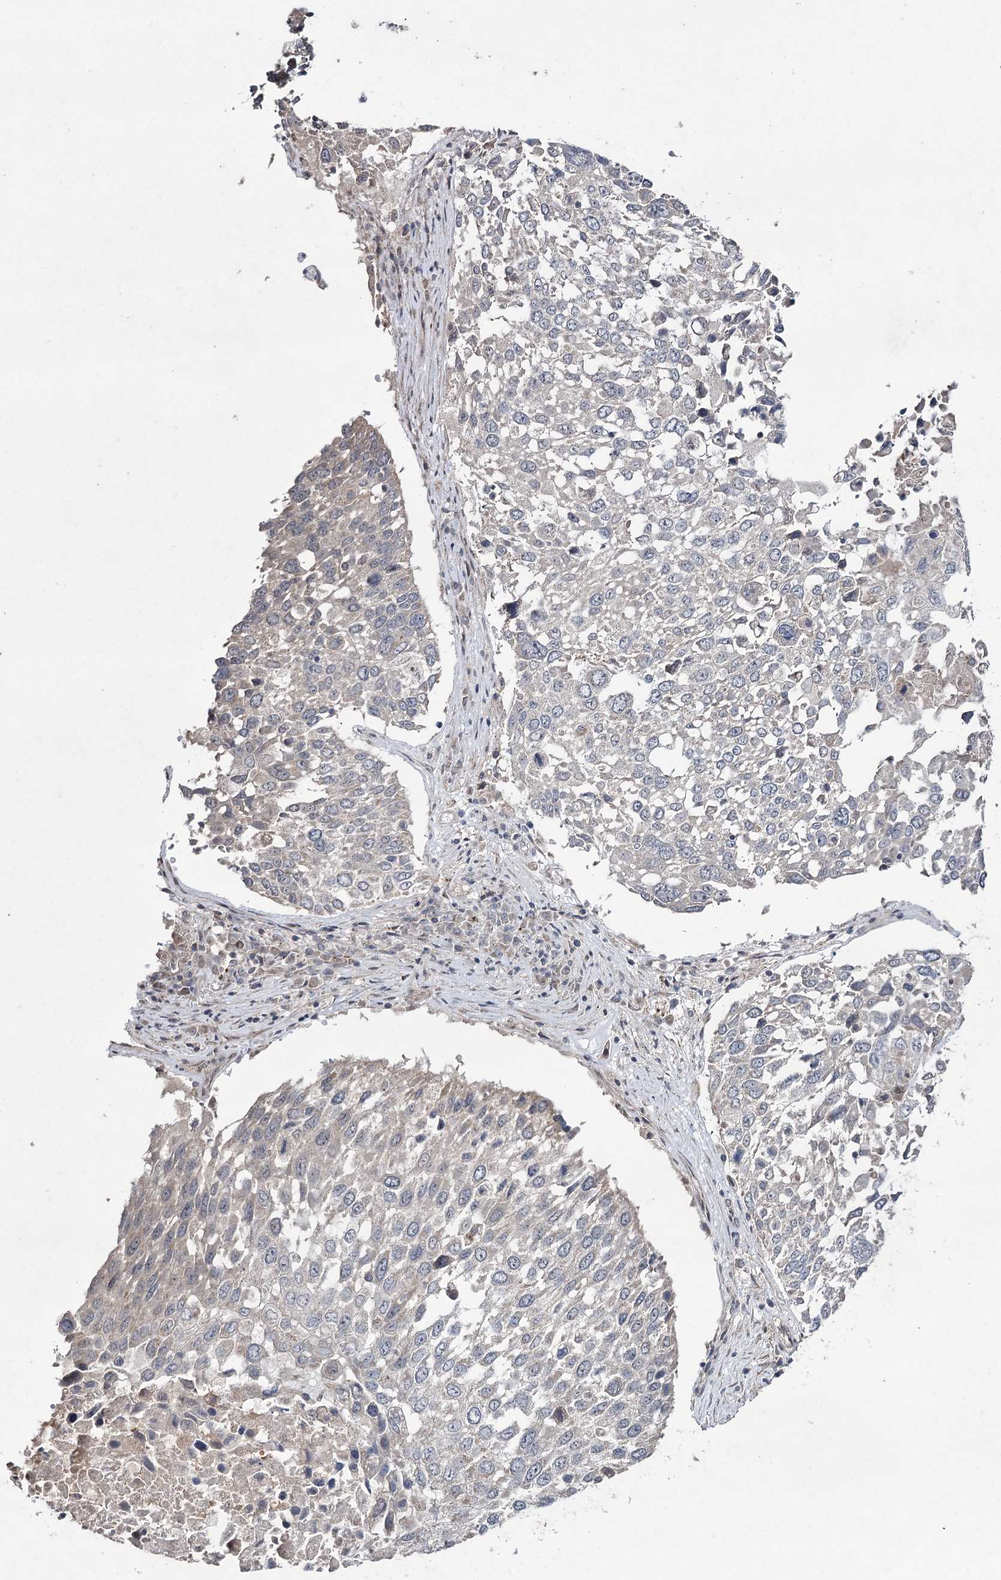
{"staining": {"intensity": "negative", "quantity": "none", "location": "none"}, "tissue": "lung cancer", "cell_type": "Tumor cells", "image_type": "cancer", "snomed": [{"axis": "morphology", "description": "Squamous cell carcinoma, NOS"}, {"axis": "topography", "description": "Lung"}], "caption": "The immunohistochemistry (IHC) histopathology image has no significant positivity in tumor cells of lung cancer tissue.", "gene": "FANCL", "patient": {"sex": "male", "age": 65}}